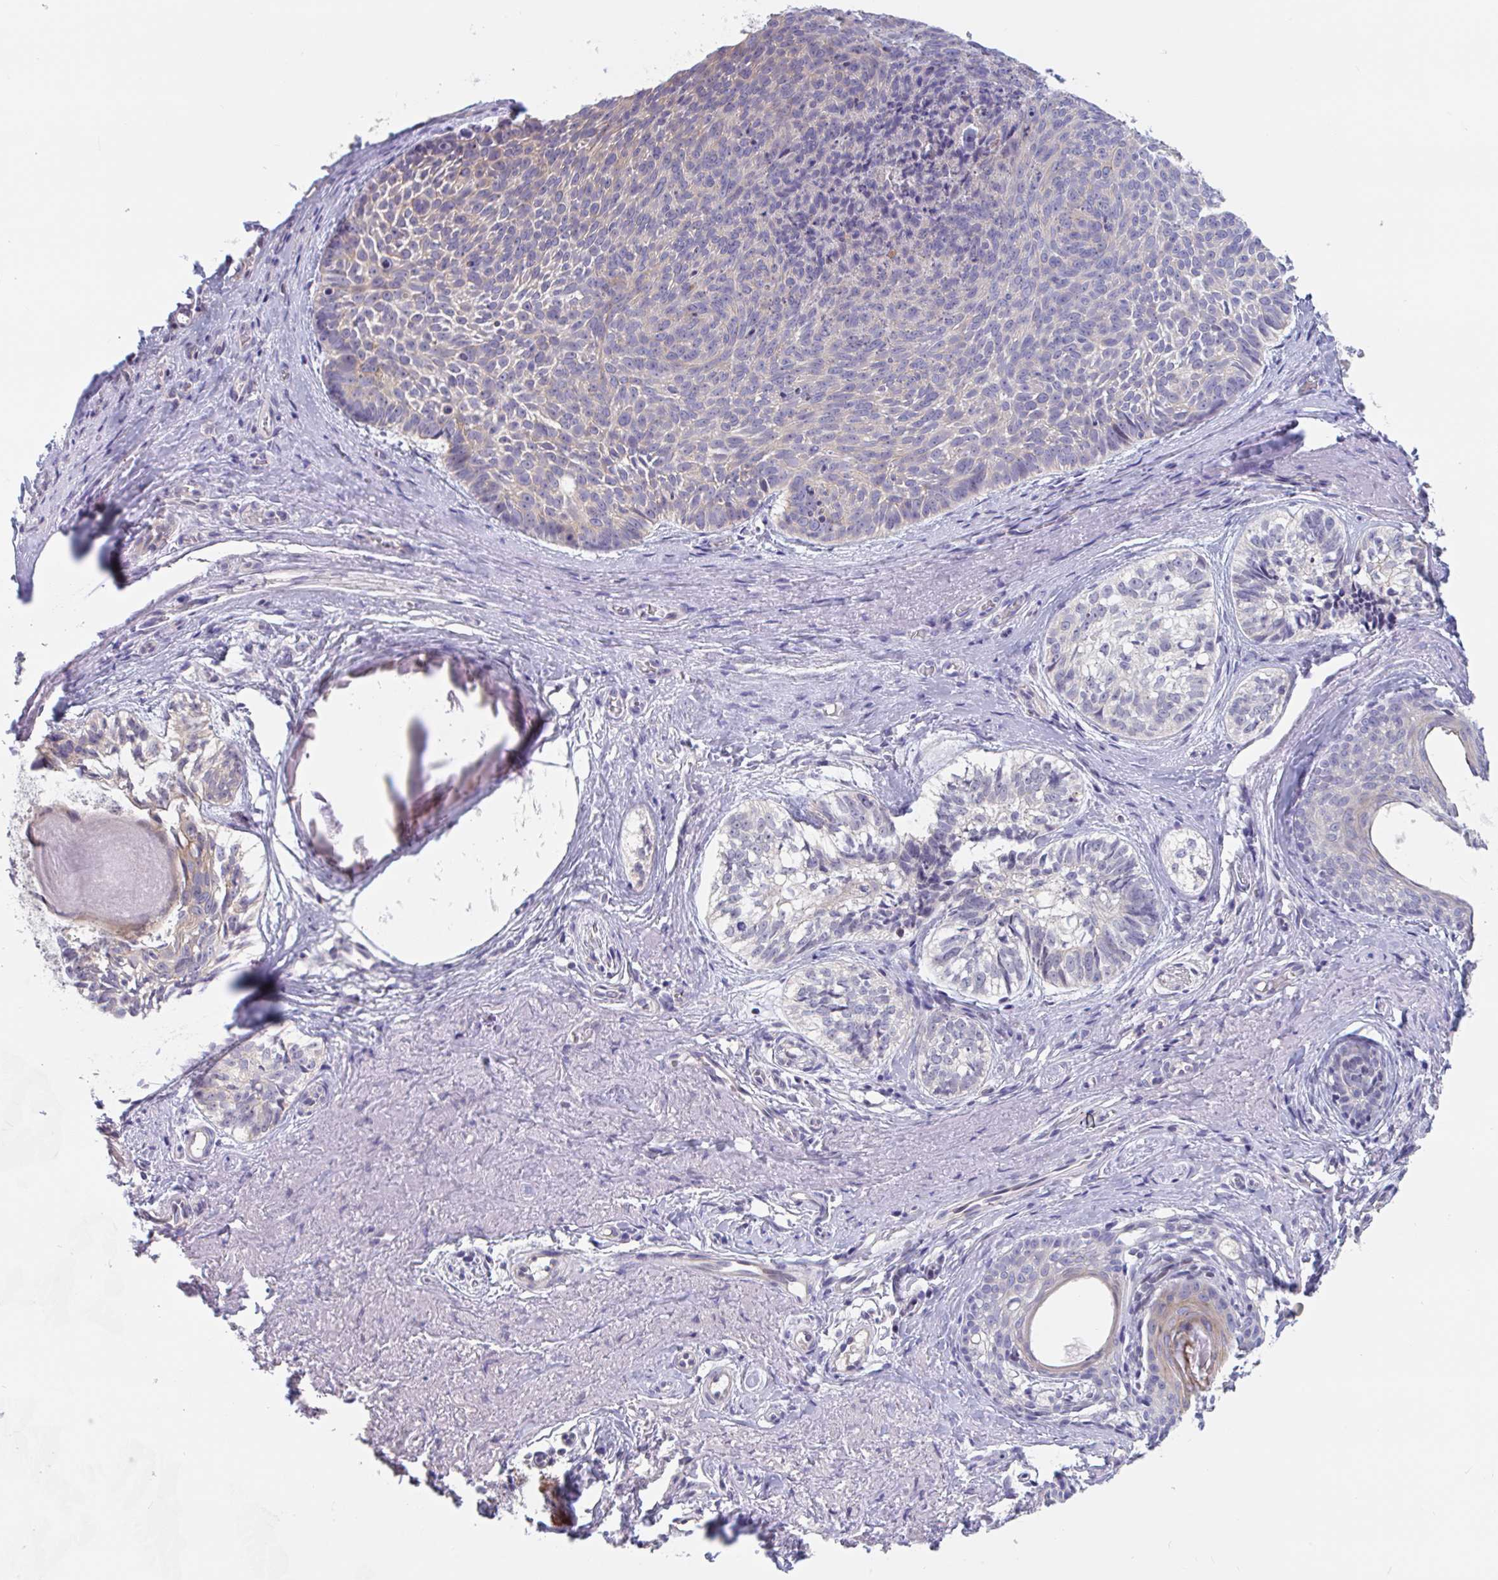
{"staining": {"intensity": "weak", "quantity": "<25%", "location": "cytoplasmic/membranous"}, "tissue": "skin cancer", "cell_type": "Tumor cells", "image_type": "cancer", "snomed": [{"axis": "morphology", "description": "Basal cell carcinoma"}, {"axis": "topography", "description": "Skin"}, {"axis": "topography", "description": "Skin of face"}, {"axis": "topography", "description": "Skin of nose"}], "caption": "This is an IHC photomicrograph of human skin basal cell carcinoma. There is no expression in tumor cells.", "gene": "UNKL", "patient": {"sex": "female", "age": 86}}